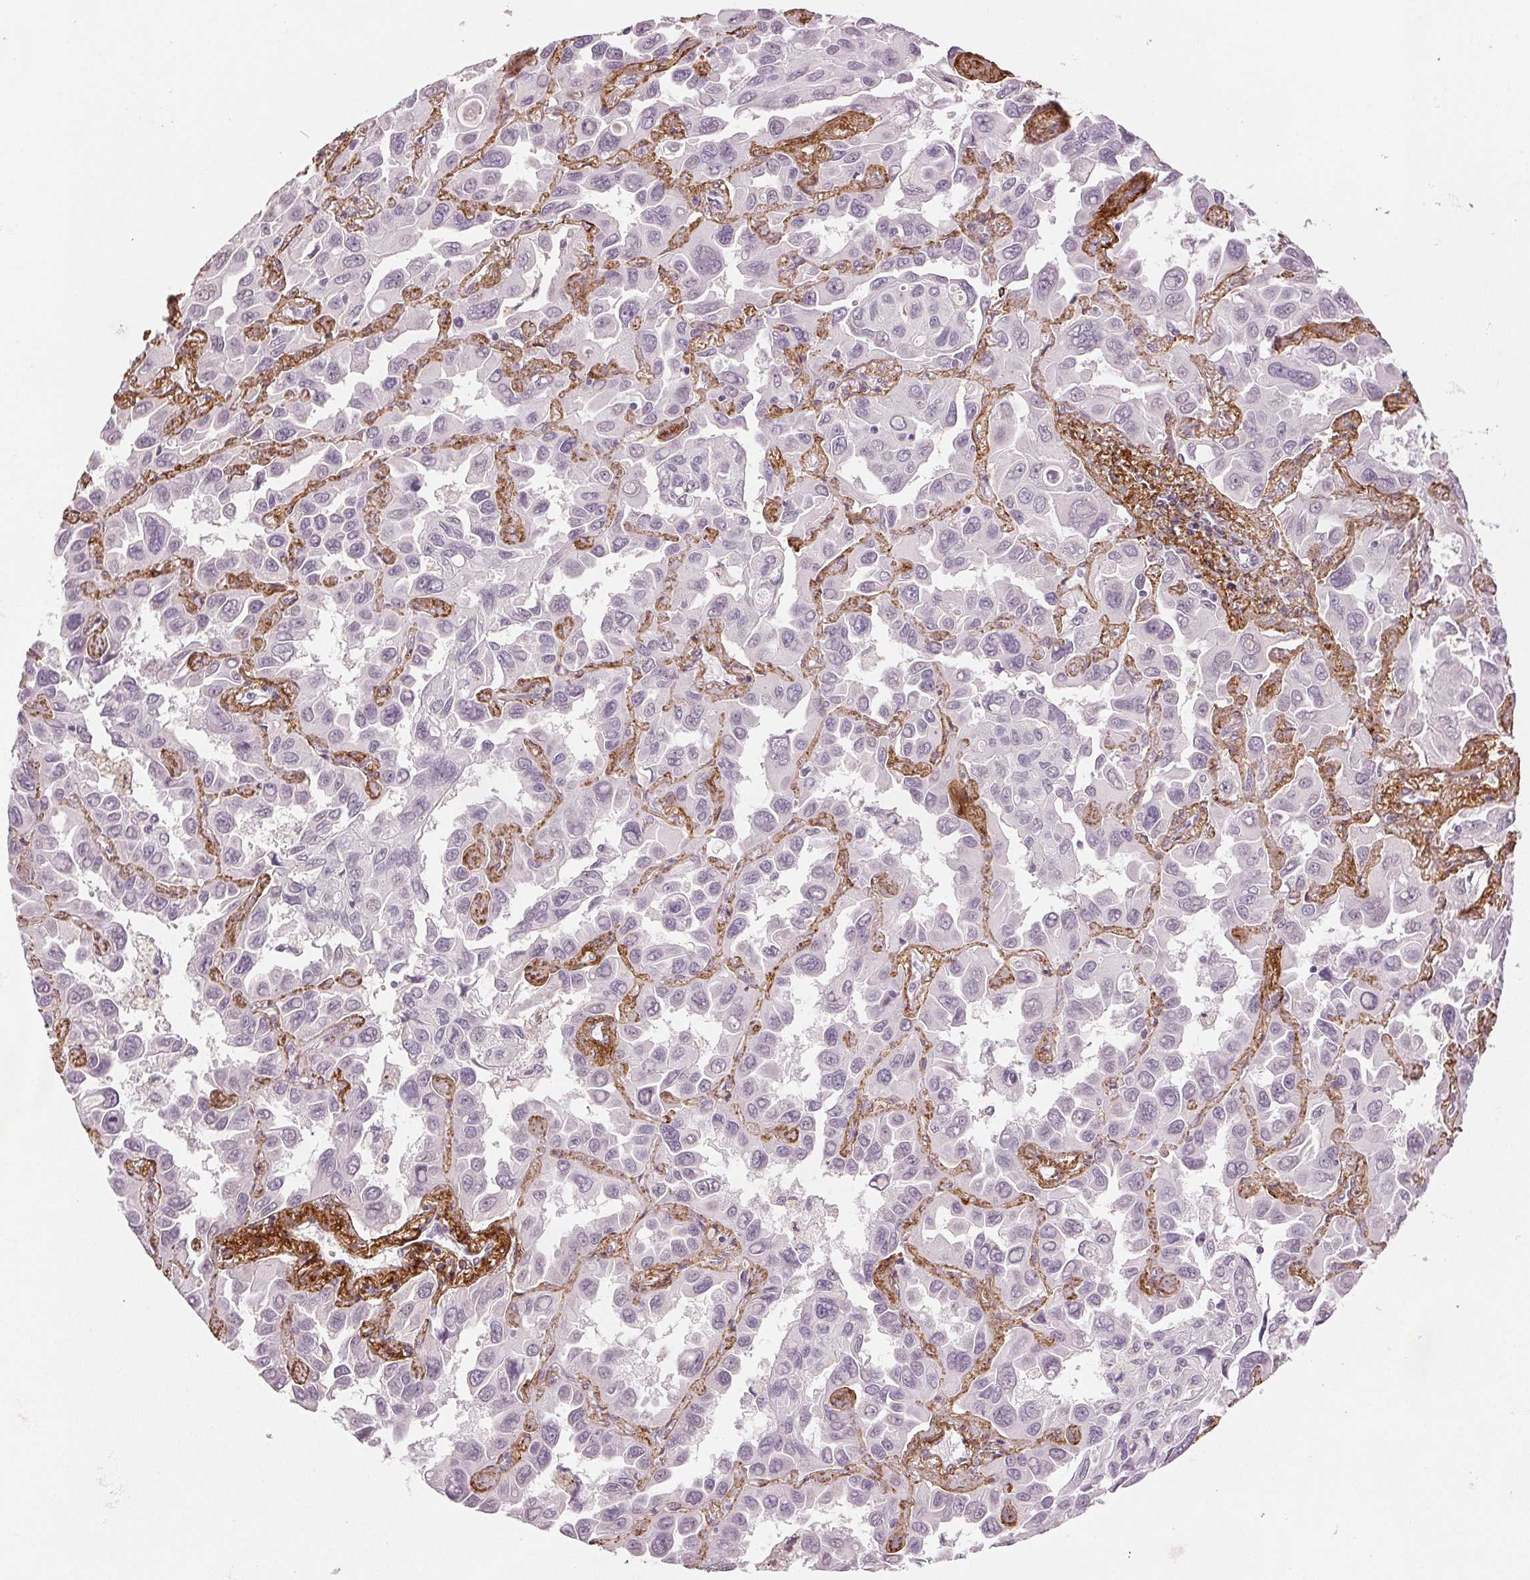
{"staining": {"intensity": "negative", "quantity": "none", "location": "none"}, "tissue": "lung cancer", "cell_type": "Tumor cells", "image_type": "cancer", "snomed": [{"axis": "morphology", "description": "Adenocarcinoma, NOS"}, {"axis": "topography", "description": "Lung"}], "caption": "This is an IHC micrograph of lung adenocarcinoma. There is no positivity in tumor cells.", "gene": "FBN1", "patient": {"sex": "male", "age": 64}}